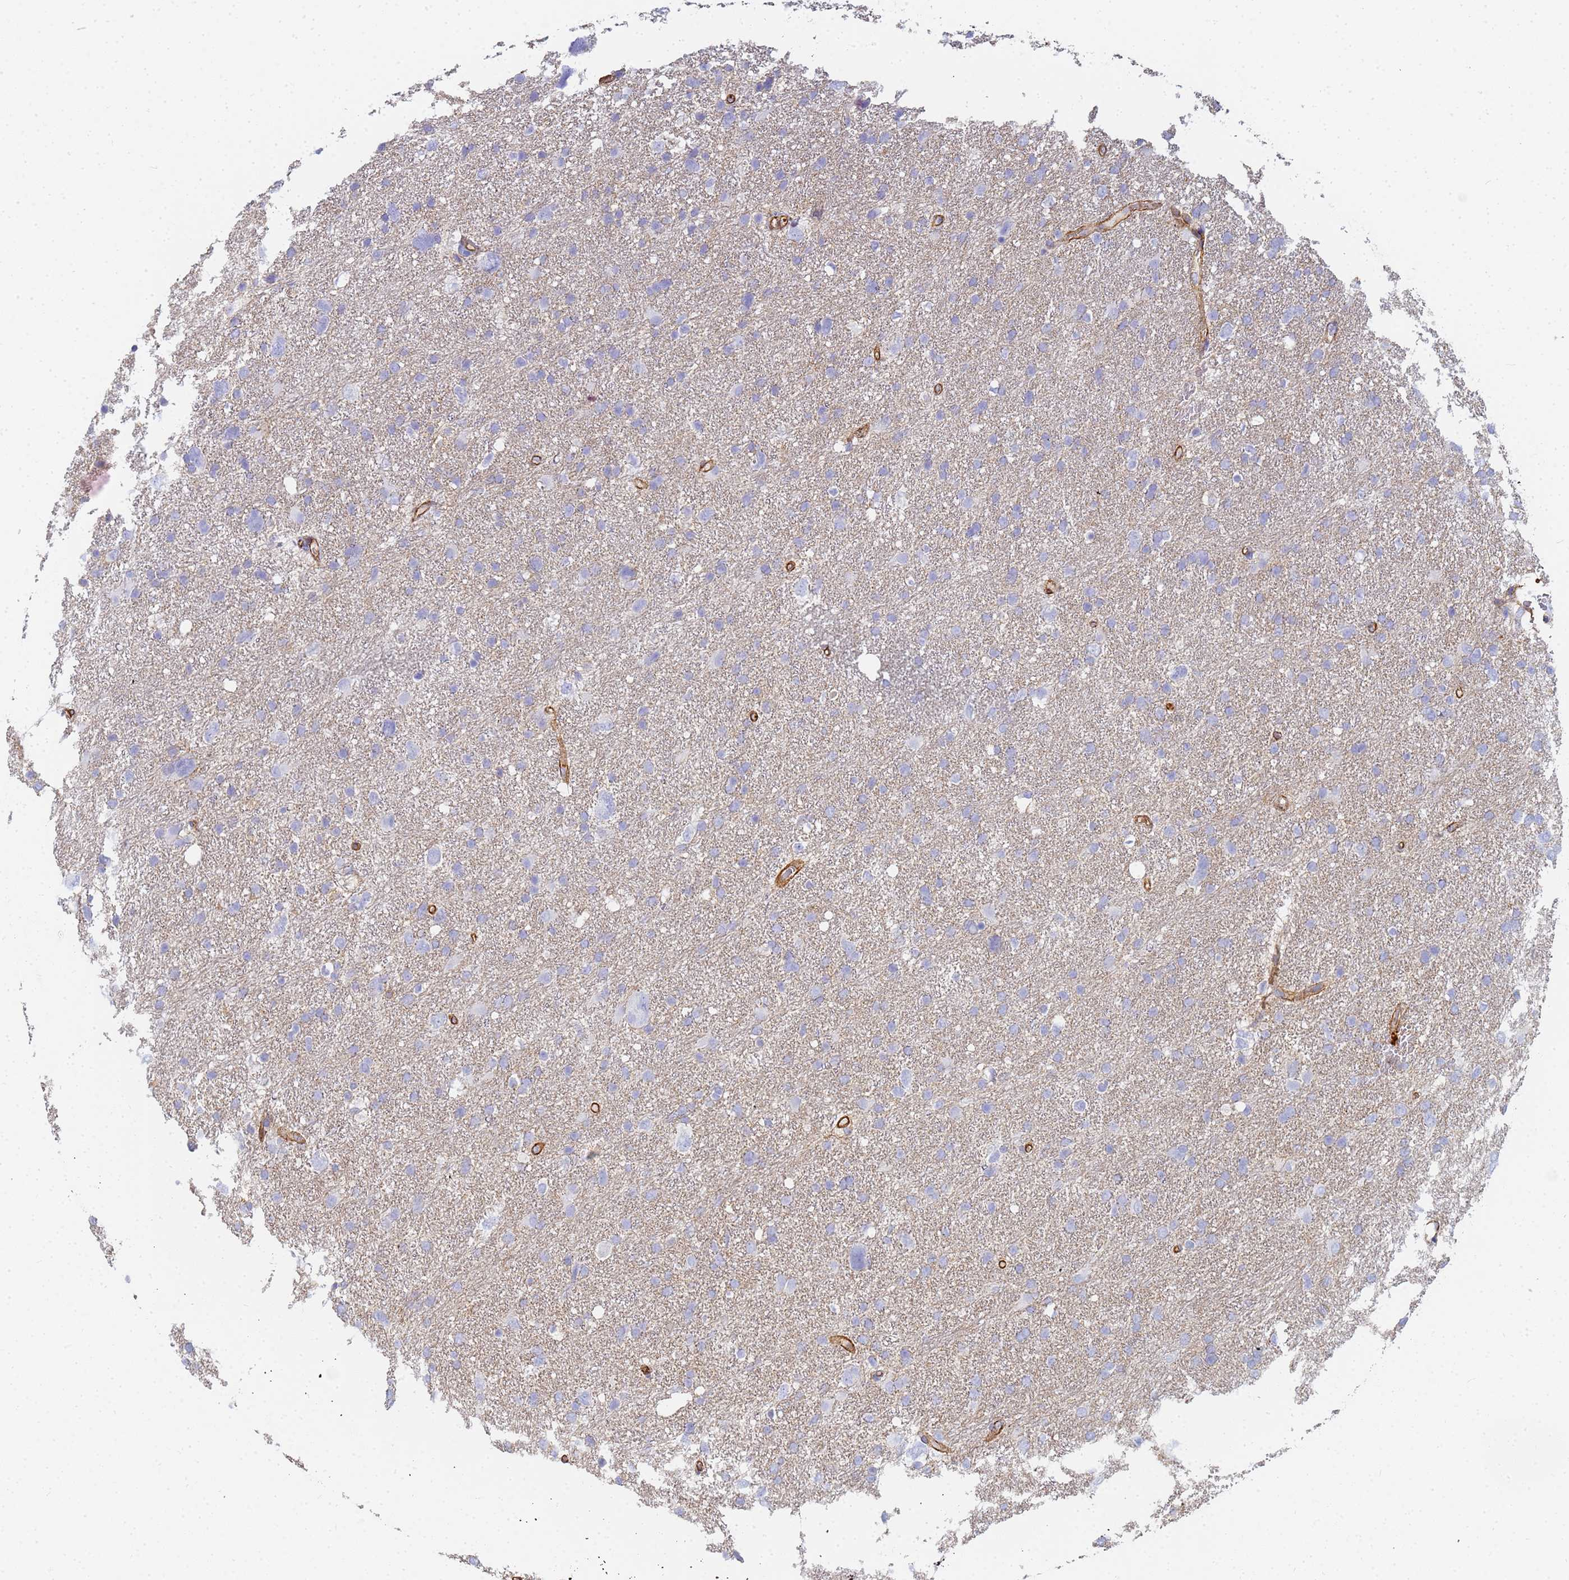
{"staining": {"intensity": "negative", "quantity": "none", "location": "none"}, "tissue": "glioma", "cell_type": "Tumor cells", "image_type": "cancer", "snomed": [{"axis": "morphology", "description": "Glioma, malignant, High grade"}, {"axis": "topography", "description": "Brain"}], "caption": "The photomicrograph displays no staining of tumor cells in high-grade glioma (malignant).", "gene": "TPM1", "patient": {"sex": "male", "age": 61}}